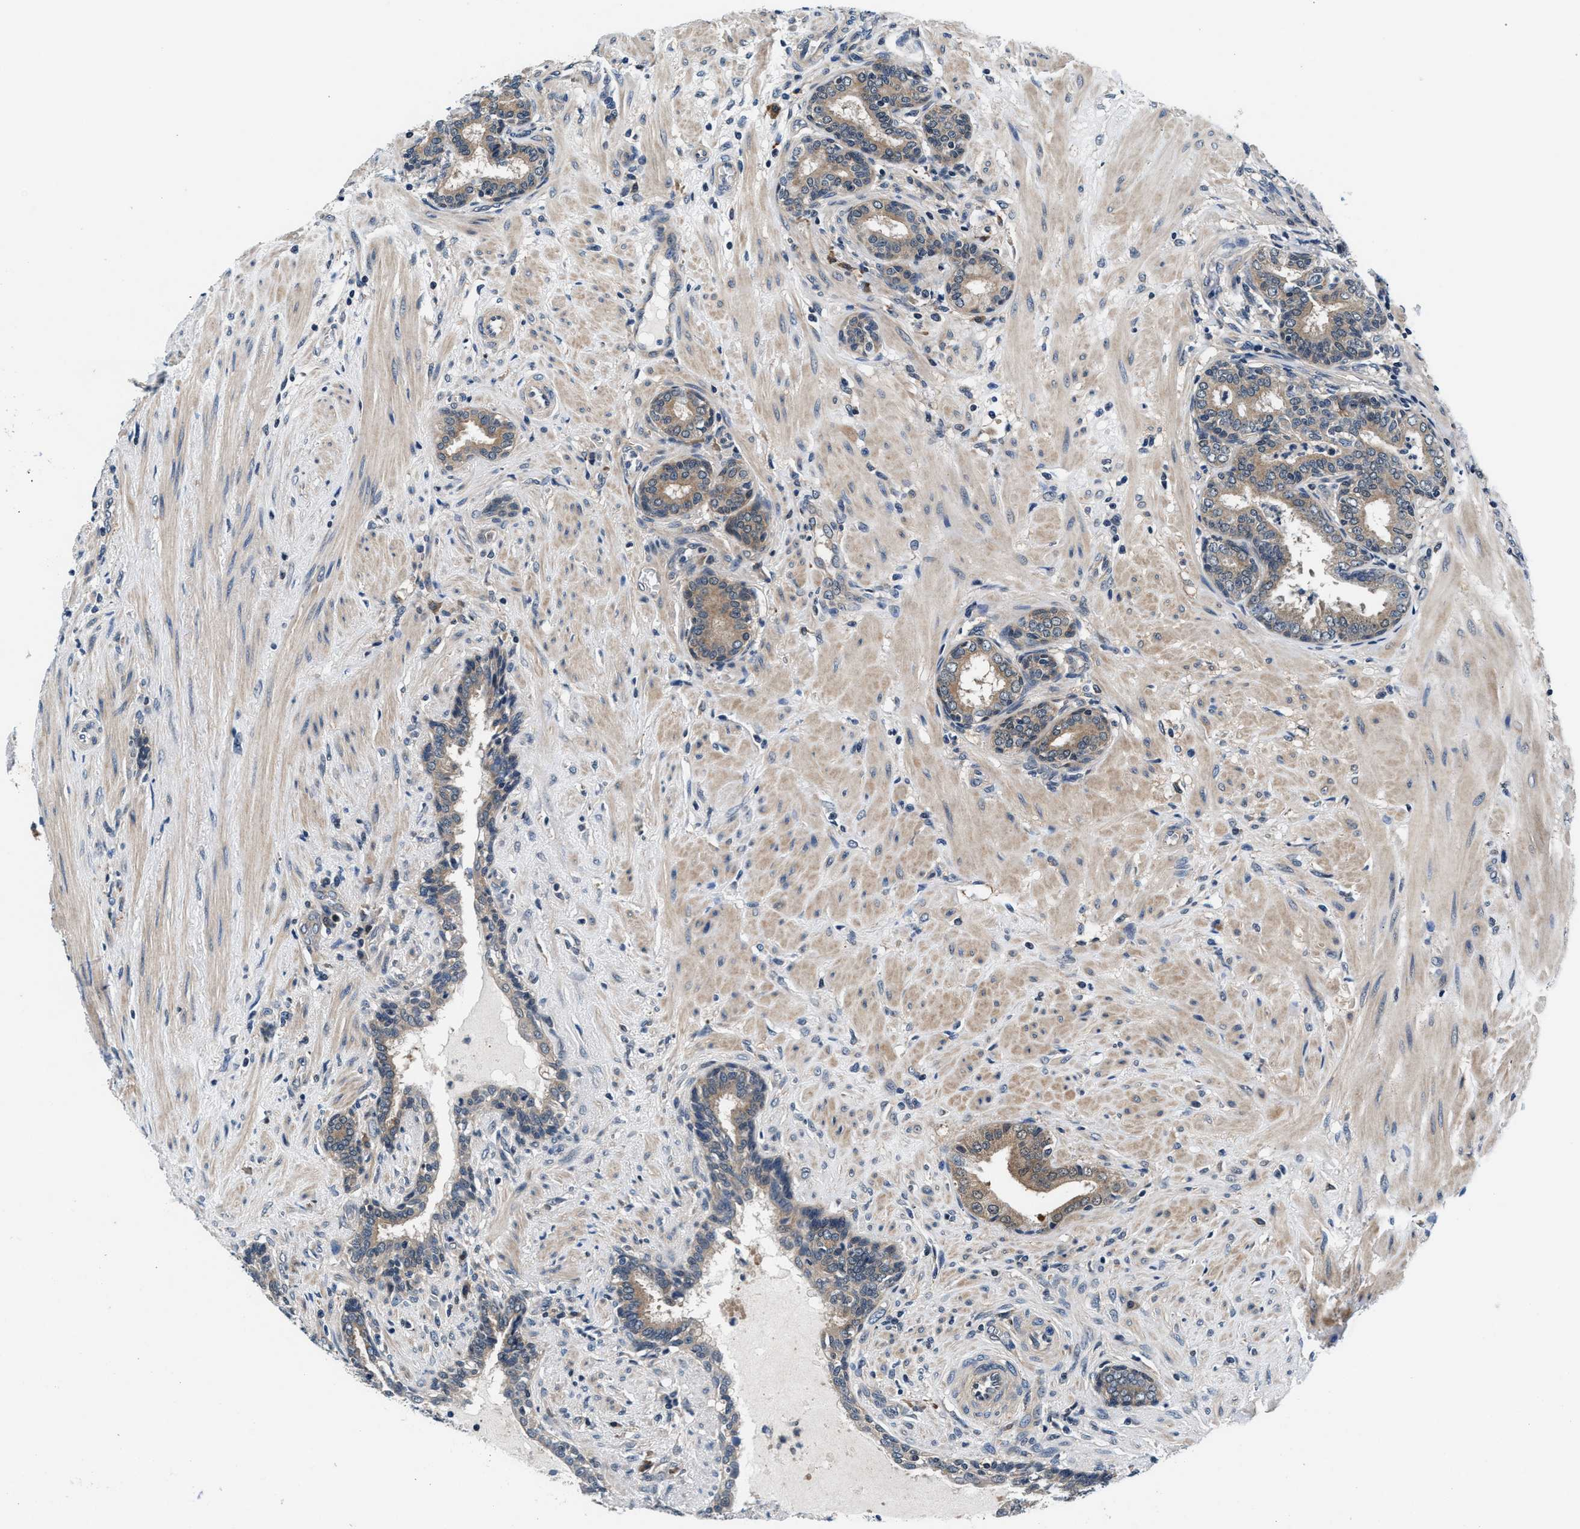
{"staining": {"intensity": "moderate", "quantity": ">75%", "location": "cytoplasmic/membranous"}, "tissue": "prostate cancer", "cell_type": "Tumor cells", "image_type": "cancer", "snomed": [{"axis": "morphology", "description": "Adenocarcinoma, High grade"}, {"axis": "topography", "description": "Prostate"}], "caption": "Prostate cancer (adenocarcinoma (high-grade)) stained with a brown dye displays moderate cytoplasmic/membranous positive staining in approximately >75% of tumor cells.", "gene": "PRPSAP2", "patient": {"sex": "male", "age": 50}}